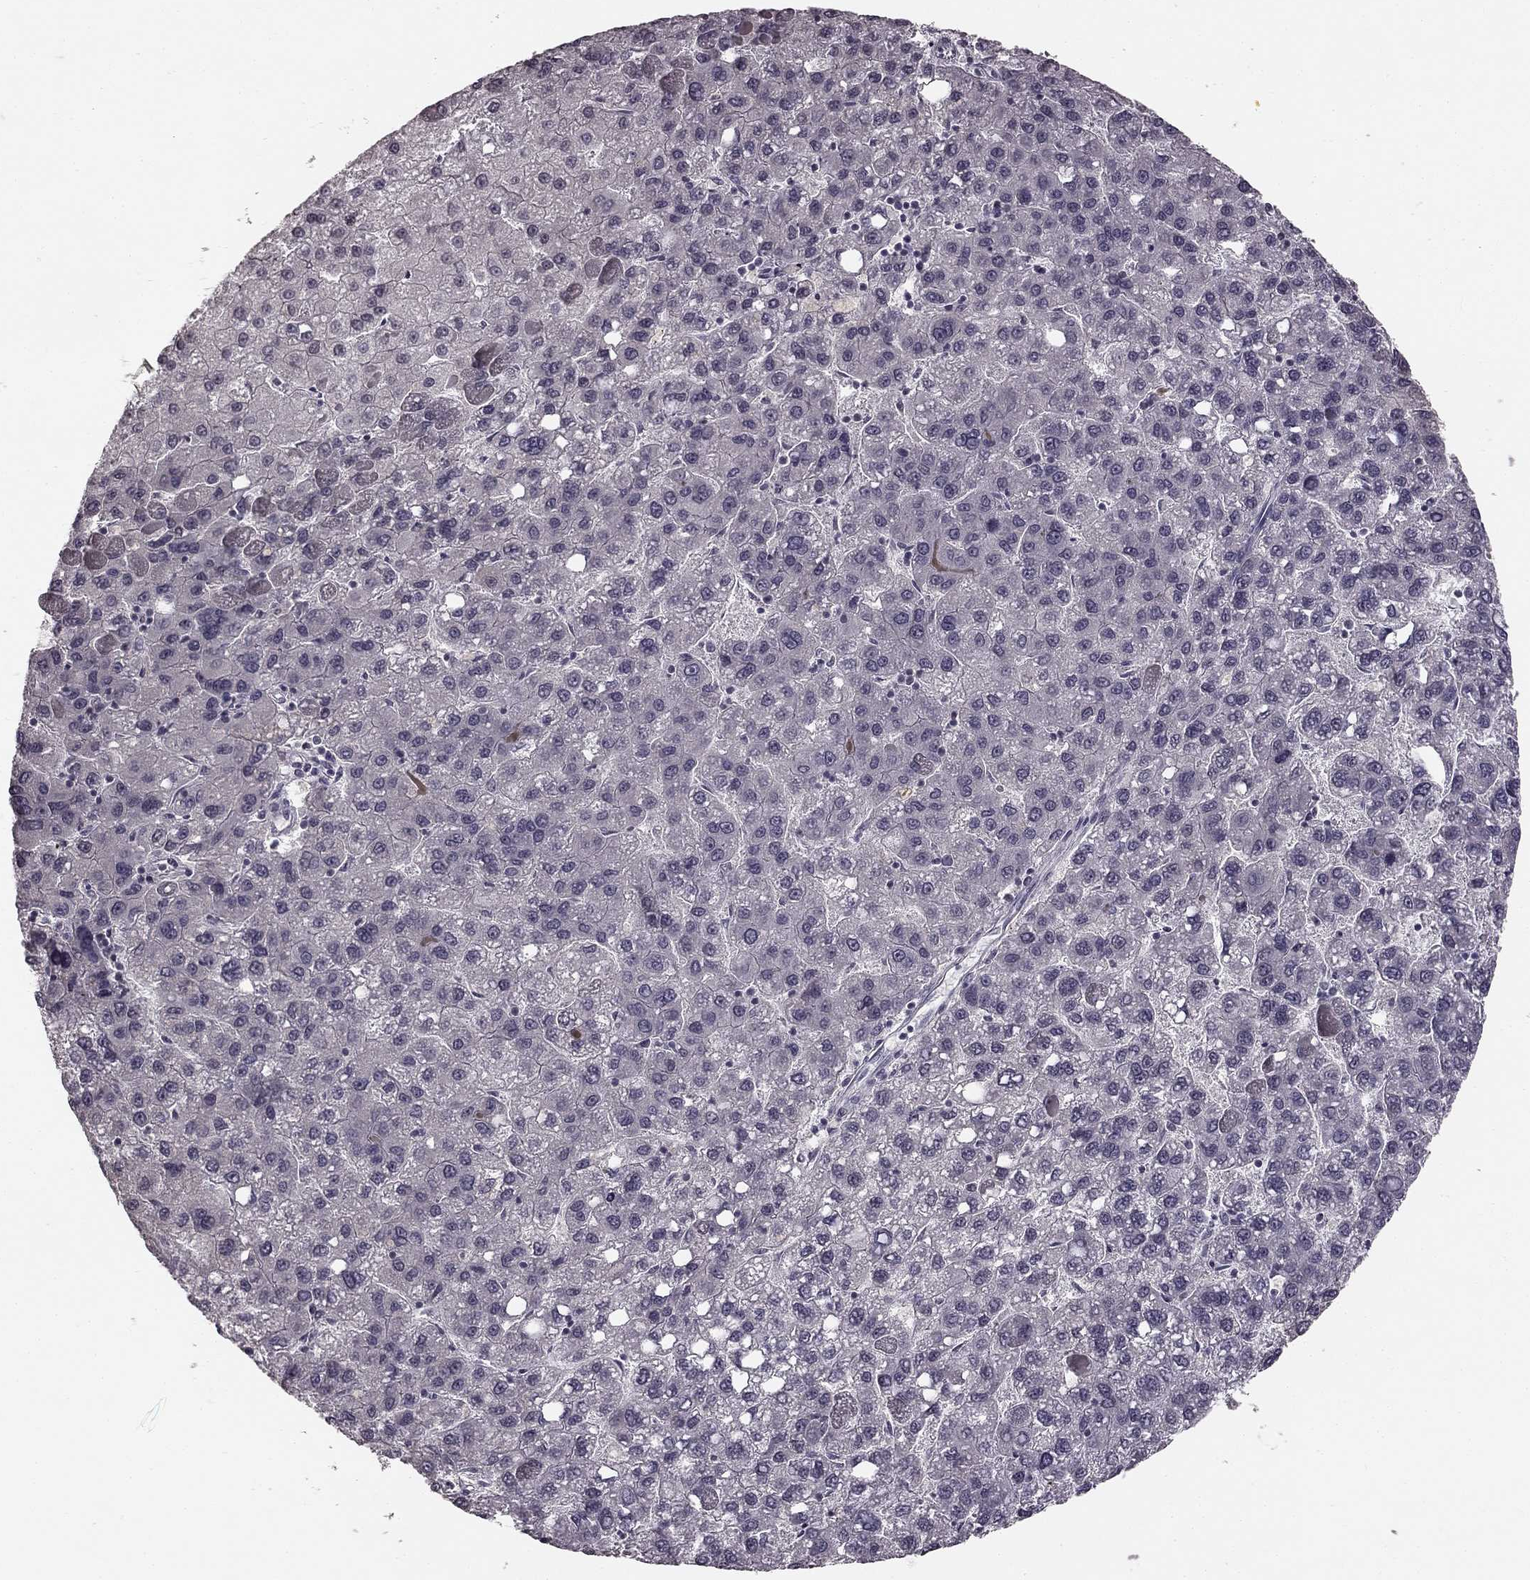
{"staining": {"intensity": "negative", "quantity": "none", "location": "none"}, "tissue": "liver cancer", "cell_type": "Tumor cells", "image_type": "cancer", "snomed": [{"axis": "morphology", "description": "Carcinoma, Hepatocellular, NOS"}, {"axis": "topography", "description": "Liver"}], "caption": "DAB (3,3'-diaminobenzidine) immunohistochemical staining of human hepatocellular carcinoma (liver) displays no significant positivity in tumor cells.", "gene": "HCN4", "patient": {"sex": "female", "age": 82}}